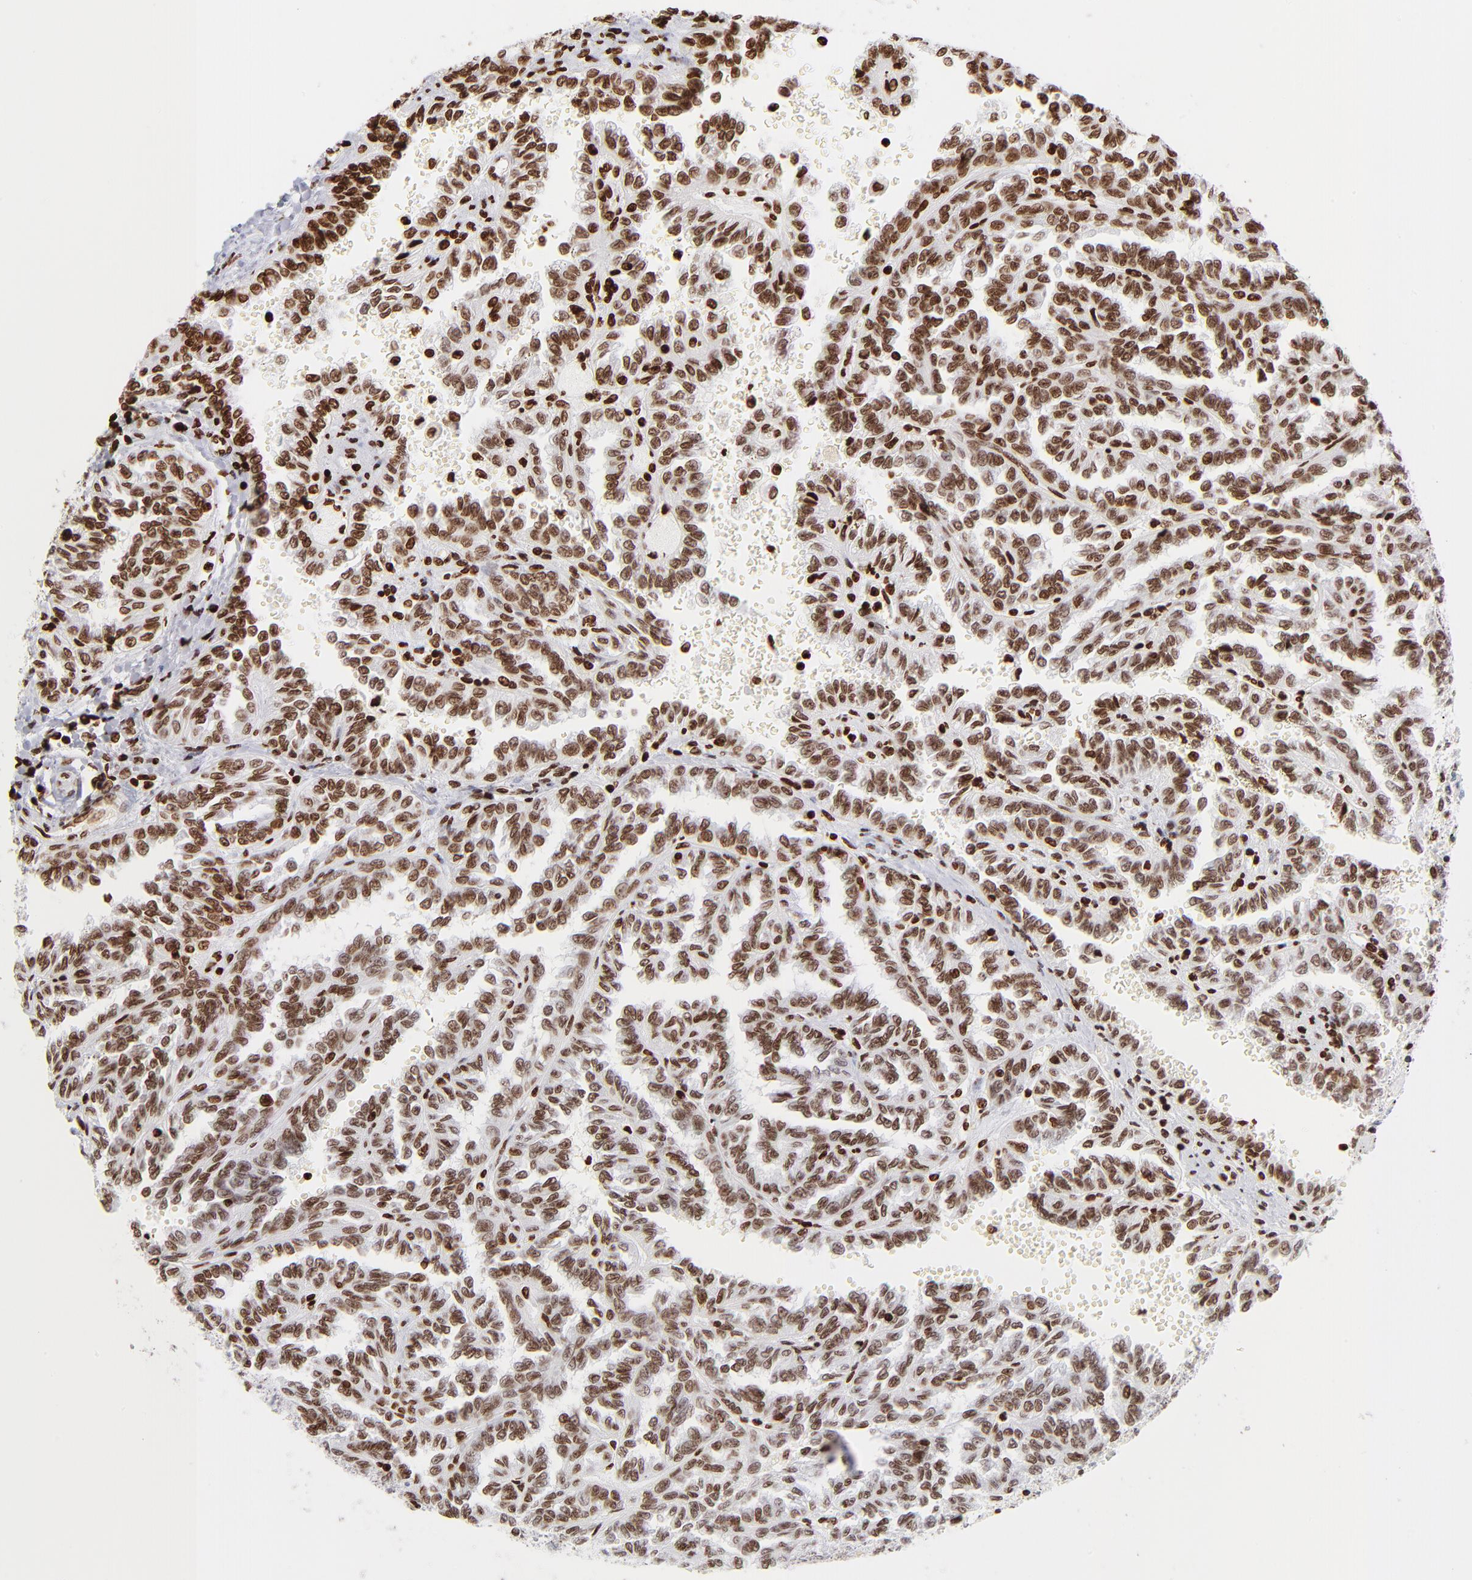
{"staining": {"intensity": "strong", "quantity": ">75%", "location": "nuclear"}, "tissue": "renal cancer", "cell_type": "Tumor cells", "image_type": "cancer", "snomed": [{"axis": "morphology", "description": "Inflammation, NOS"}, {"axis": "morphology", "description": "Adenocarcinoma, NOS"}, {"axis": "topography", "description": "Kidney"}], "caption": "Strong nuclear protein expression is present in approximately >75% of tumor cells in renal cancer (adenocarcinoma).", "gene": "RTL4", "patient": {"sex": "male", "age": 68}}